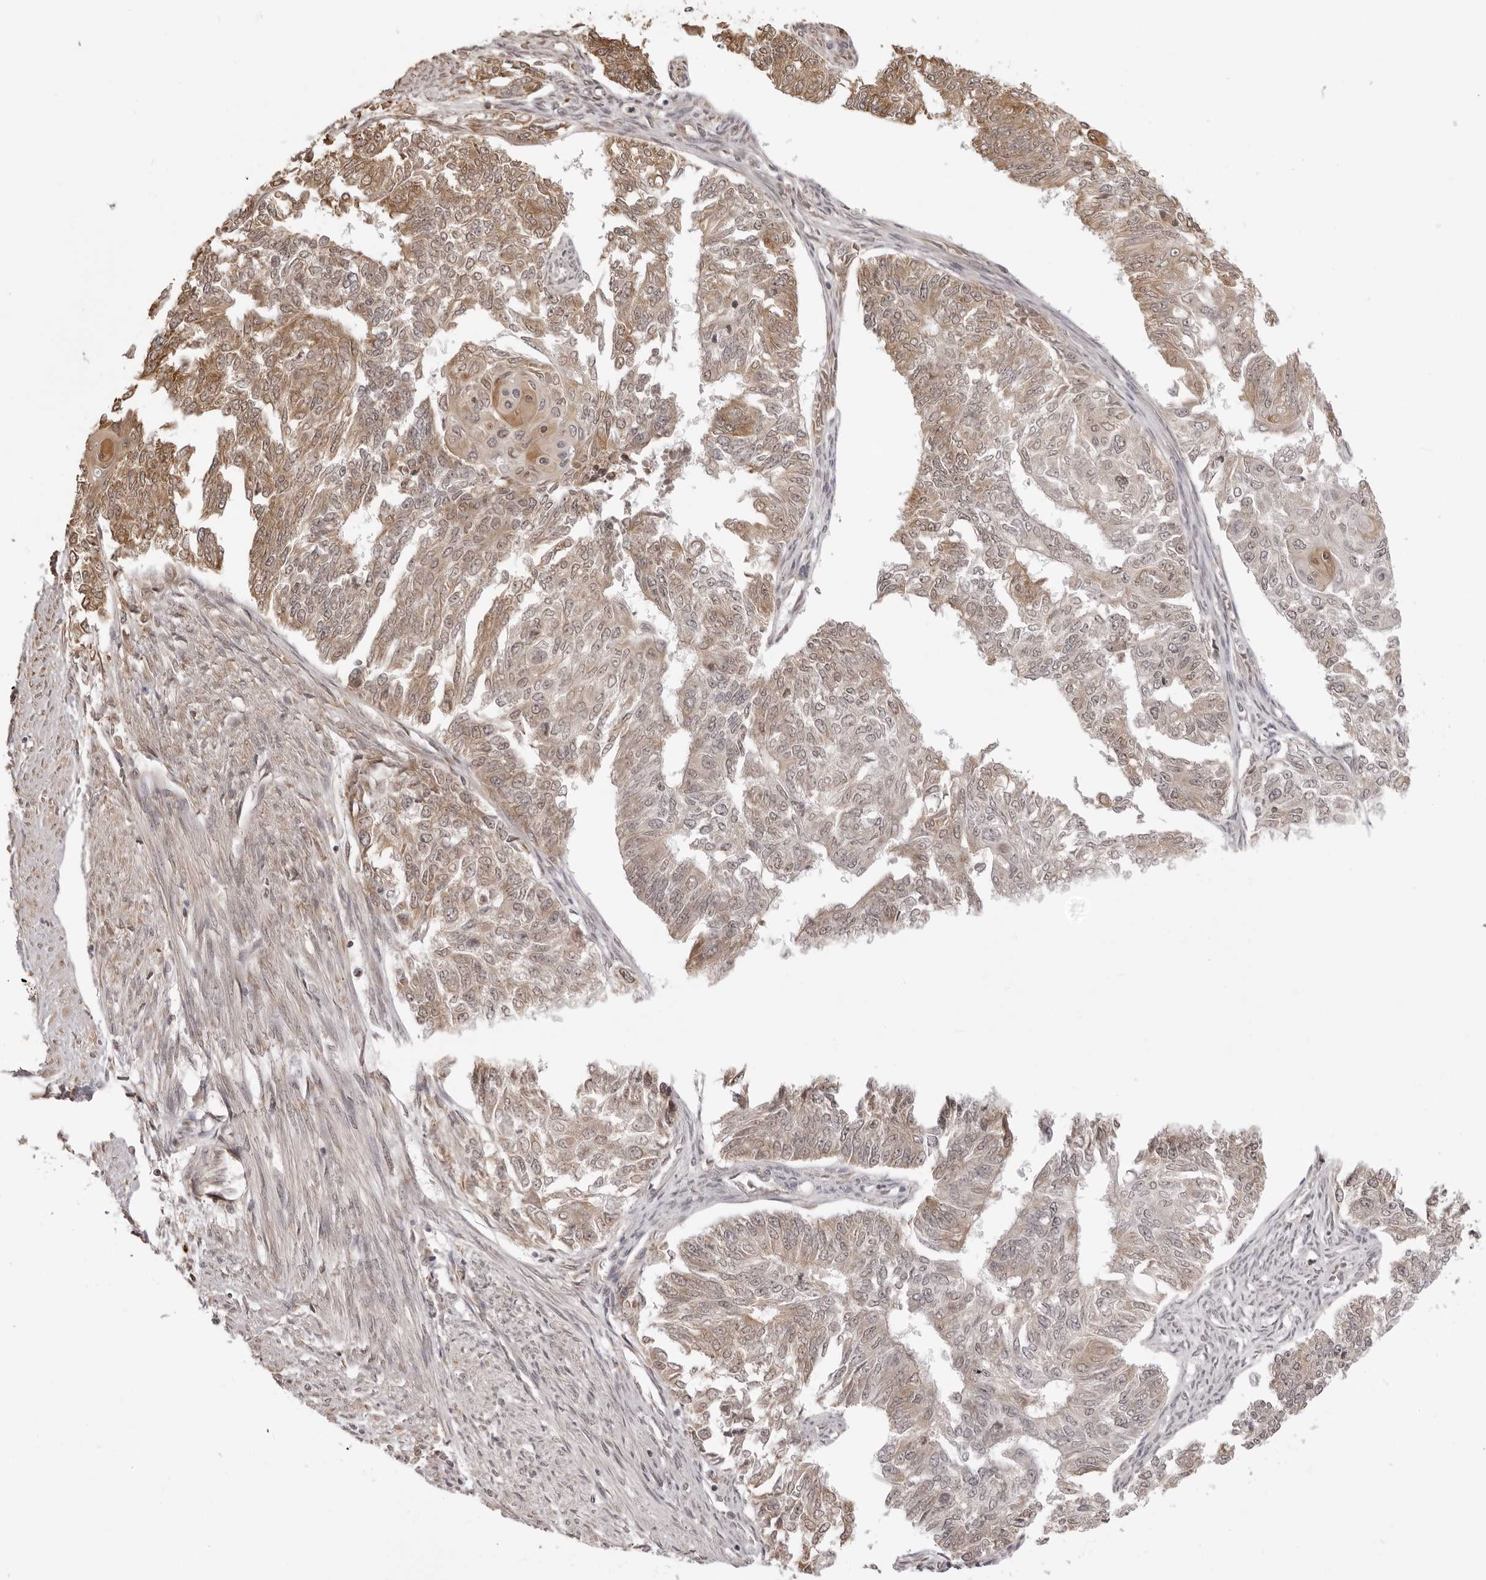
{"staining": {"intensity": "moderate", "quantity": ">75%", "location": "cytoplasmic/membranous"}, "tissue": "endometrial cancer", "cell_type": "Tumor cells", "image_type": "cancer", "snomed": [{"axis": "morphology", "description": "Adenocarcinoma, NOS"}, {"axis": "topography", "description": "Endometrium"}], "caption": "Protein analysis of adenocarcinoma (endometrial) tissue demonstrates moderate cytoplasmic/membranous expression in approximately >75% of tumor cells. (DAB IHC with brightfield microscopy, high magnification).", "gene": "ZC3H11A", "patient": {"sex": "female", "age": 32}}